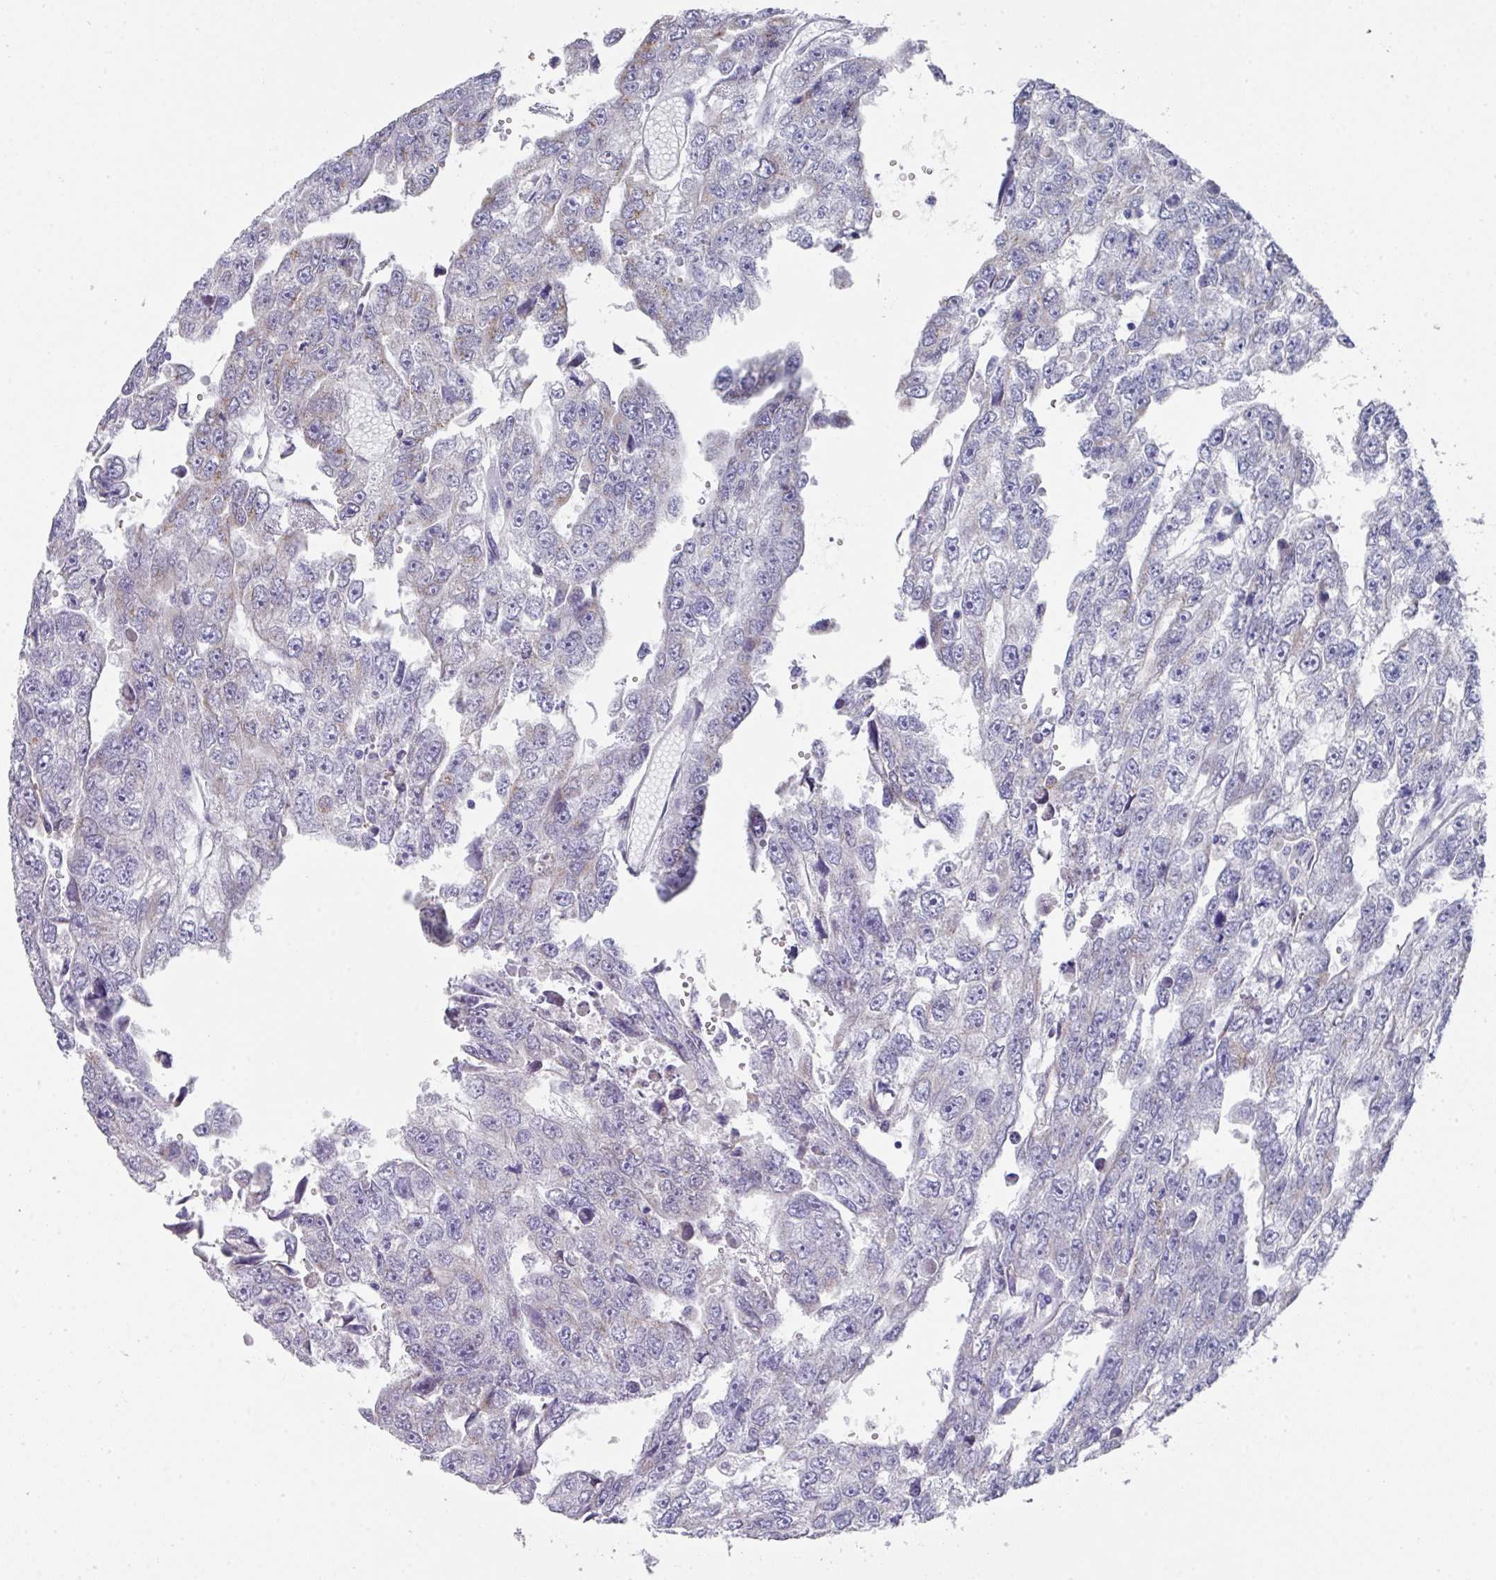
{"staining": {"intensity": "negative", "quantity": "none", "location": "none"}, "tissue": "testis cancer", "cell_type": "Tumor cells", "image_type": "cancer", "snomed": [{"axis": "morphology", "description": "Carcinoma, Embryonal, NOS"}, {"axis": "topography", "description": "Testis"}], "caption": "Testis cancer (embryonal carcinoma) was stained to show a protein in brown. There is no significant expression in tumor cells. (Immunohistochemistry (ihc), brightfield microscopy, high magnification).", "gene": "VKORC1L1", "patient": {"sex": "male", "age": 20}}